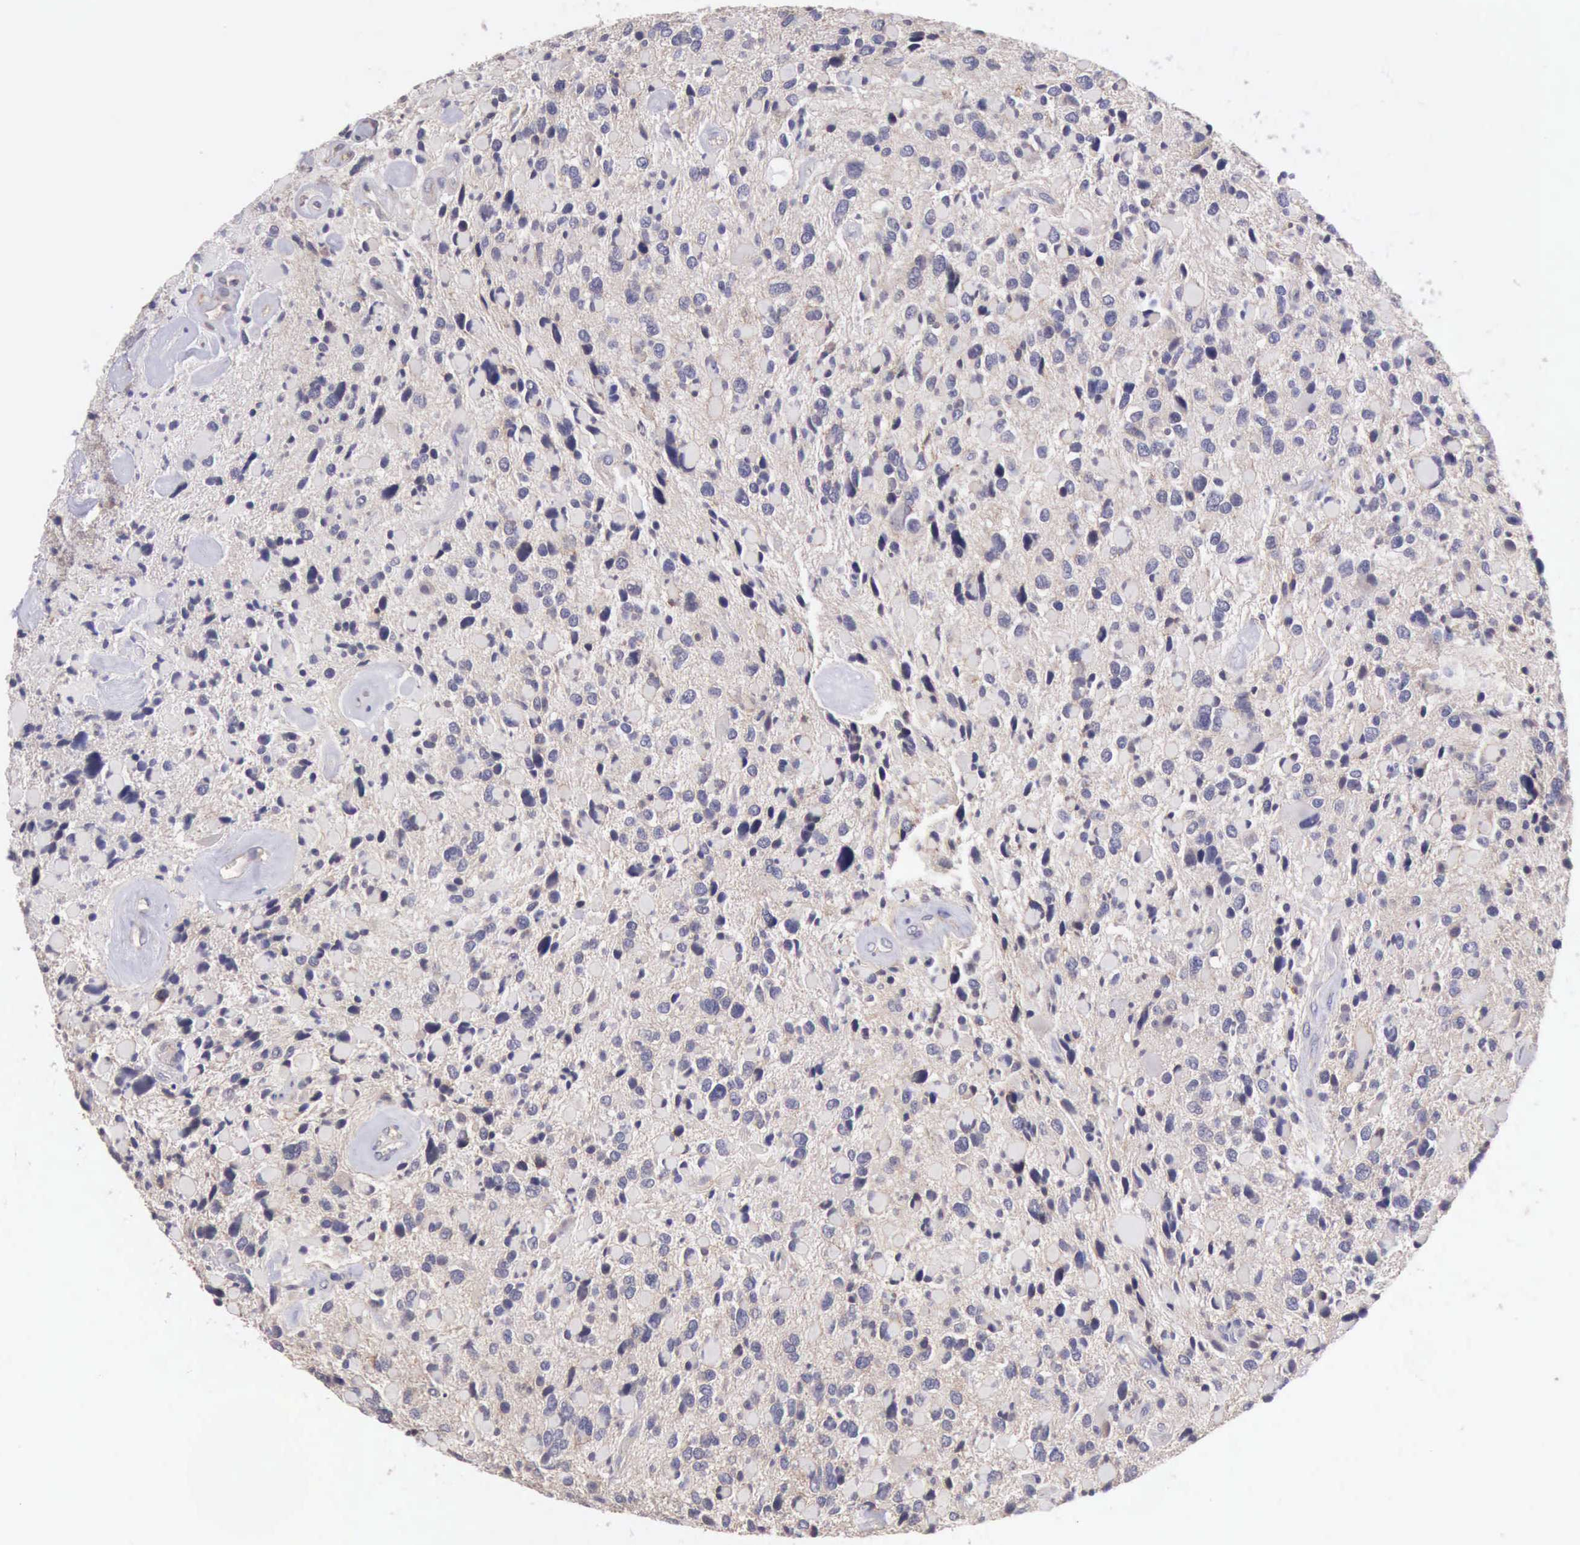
{"staining": {"intensity": "negative", "quantity": "none", "location": "none"}, "tissue": "glioma", "cell_type": "Tumor cells", "image_type": "cancer", "snomed": [{"axis": "morphology", "description": "Glioma, malignant, High grade"}, {"axis": "topography", "description": "Brain"}], "caption": "This is an IHC micrograph of glioma. There is no expression in tumor cells.", "gene": "KCND1", "patient": {"sex": "female", "age": 37}}